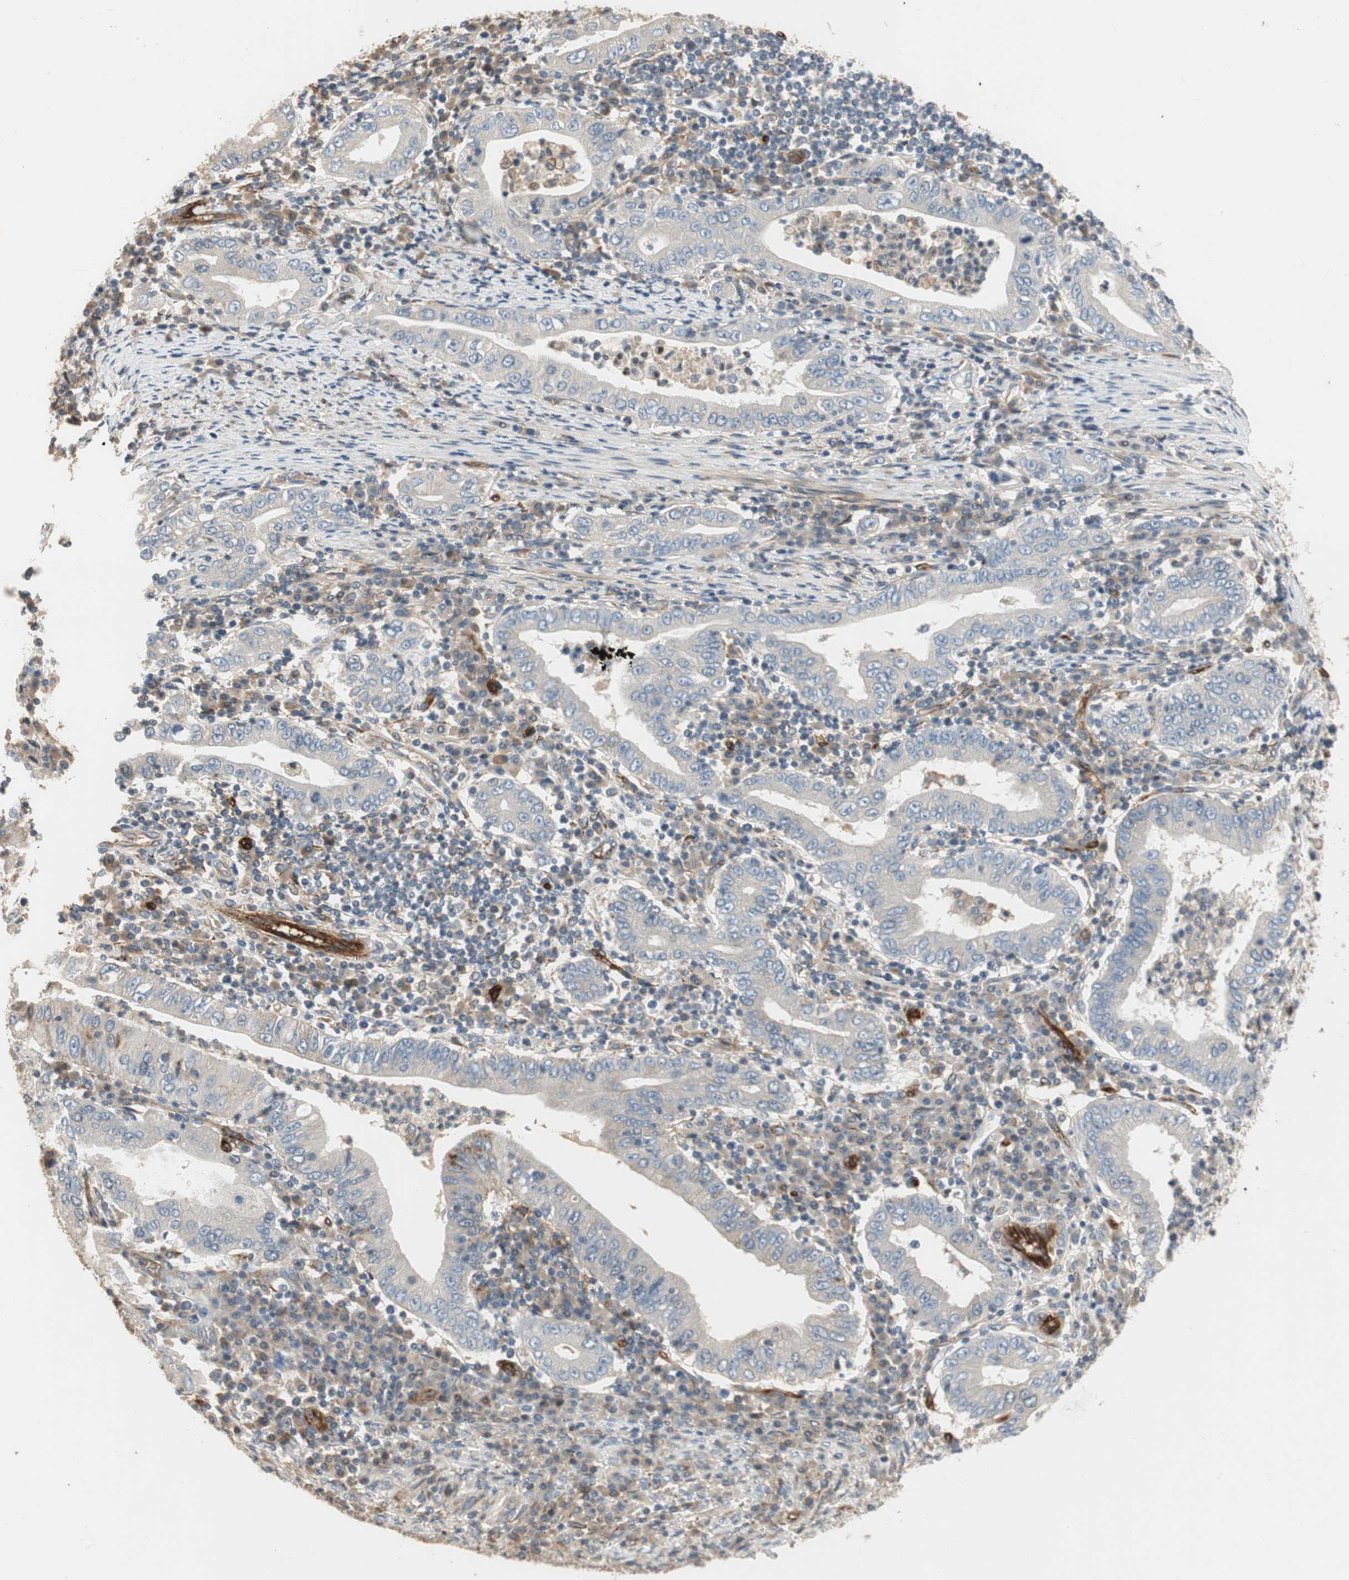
{"staining": {"intensity": "negative", "quantity": "none", "location": "none"}, "tissue": "stomach cancer", "cell_type": "Tumor cells", "image_type": "cancer", "snomed": [{"axis": "morphology", "description": "Normal tissue, NOS"}, {"axis": "morphology", "description": "Adenocarcinoma, NOS"}, {"axis": "topography", "description": "Esophagus"}, {"axis": "topography", "description": "Stomach, upper"}, {"axis": "topography", "description": "Peripheral nerve tissue"}], "caption": "High power microscopy histopathology image of an immunohistochemistry image of stomach cancer, revealing no significant positivity in tumor cells.", "gene": "ALPL", "patient": {"sex": "male", "age": 62}}